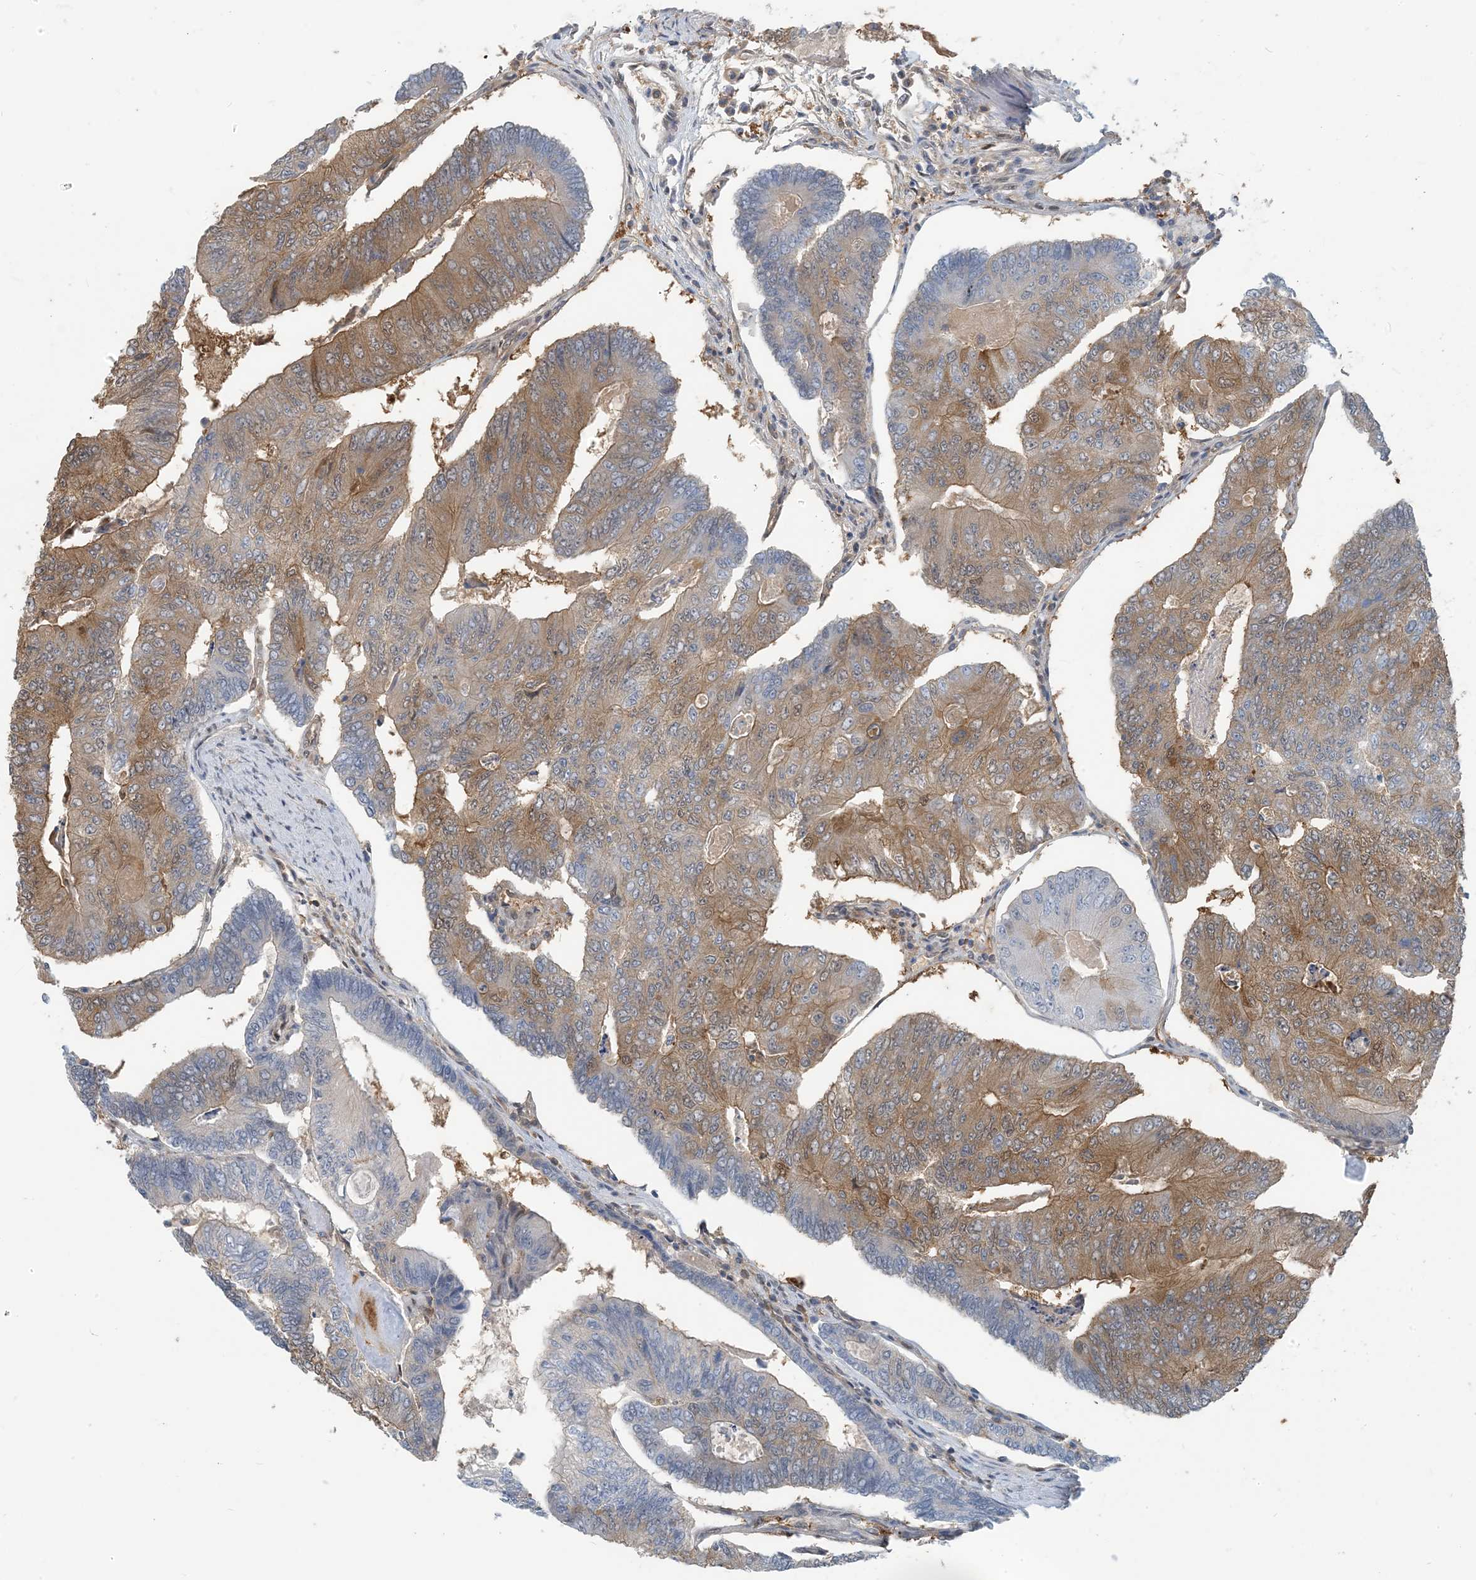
{"staining": {"intensity": "moderate", "quantity": "25%-75%", "location": "cytoplasmic/membranous"}, "tissue": "colorectal cancer", "cell_type": "Tumor cells", "image_type": "cancer", "snomed": [{"axis": "morphology", "description": "Adenocarcinoma, NOS"}, {"axis": "topography", "description": "Colon"}], "caption": "Tumor cells show medium levels of moderate cytoplasmic/membranous expression in about 25%-75% of cells in human adenocarcinoma (colorectal).", "gene": "ZC3H12A", "patient": {"sex": "female", "age": 67}}